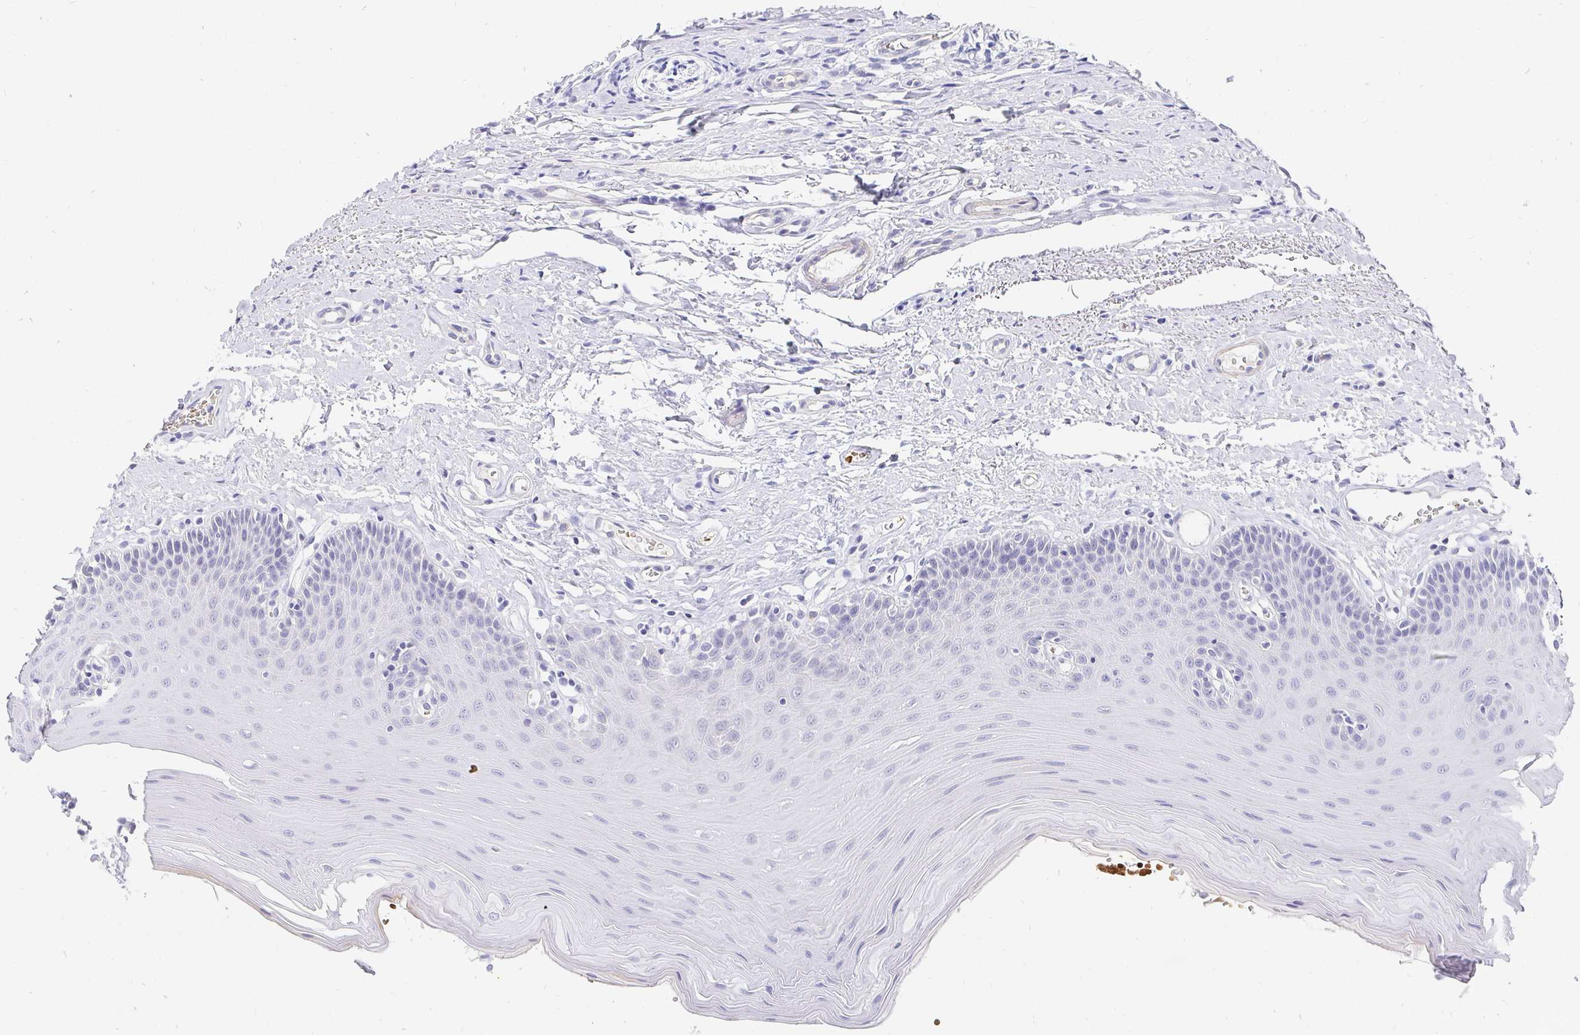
{"staining": {"intensity": "negative", "quantity": "none", "location": "none"}, "tissue": "oral mucosa", "cell_type": "Squamous epithelial cells", "image_type": "normal", "snomed": [{"axis": "morphology", "description": "Normal tissue, NOS"}, {"axis": "morphology", "description": "Adenocarcinoma, NOS"}, {"axis": "topography", "description": "Oral tissue"}, {"axis": "topography", "description": "Head-Neck"}], "caption": "This is a histopathology image of immunohistochemistry staining of unremarkable oral mucosa, which shows no staining in squamous epithelial cells. (DAB immunohistochemistry (IHC) visualized using brightfield microscopy, high magnification).", "gene": "FGF21", "patient": {"sex": "female", "age": 57}}